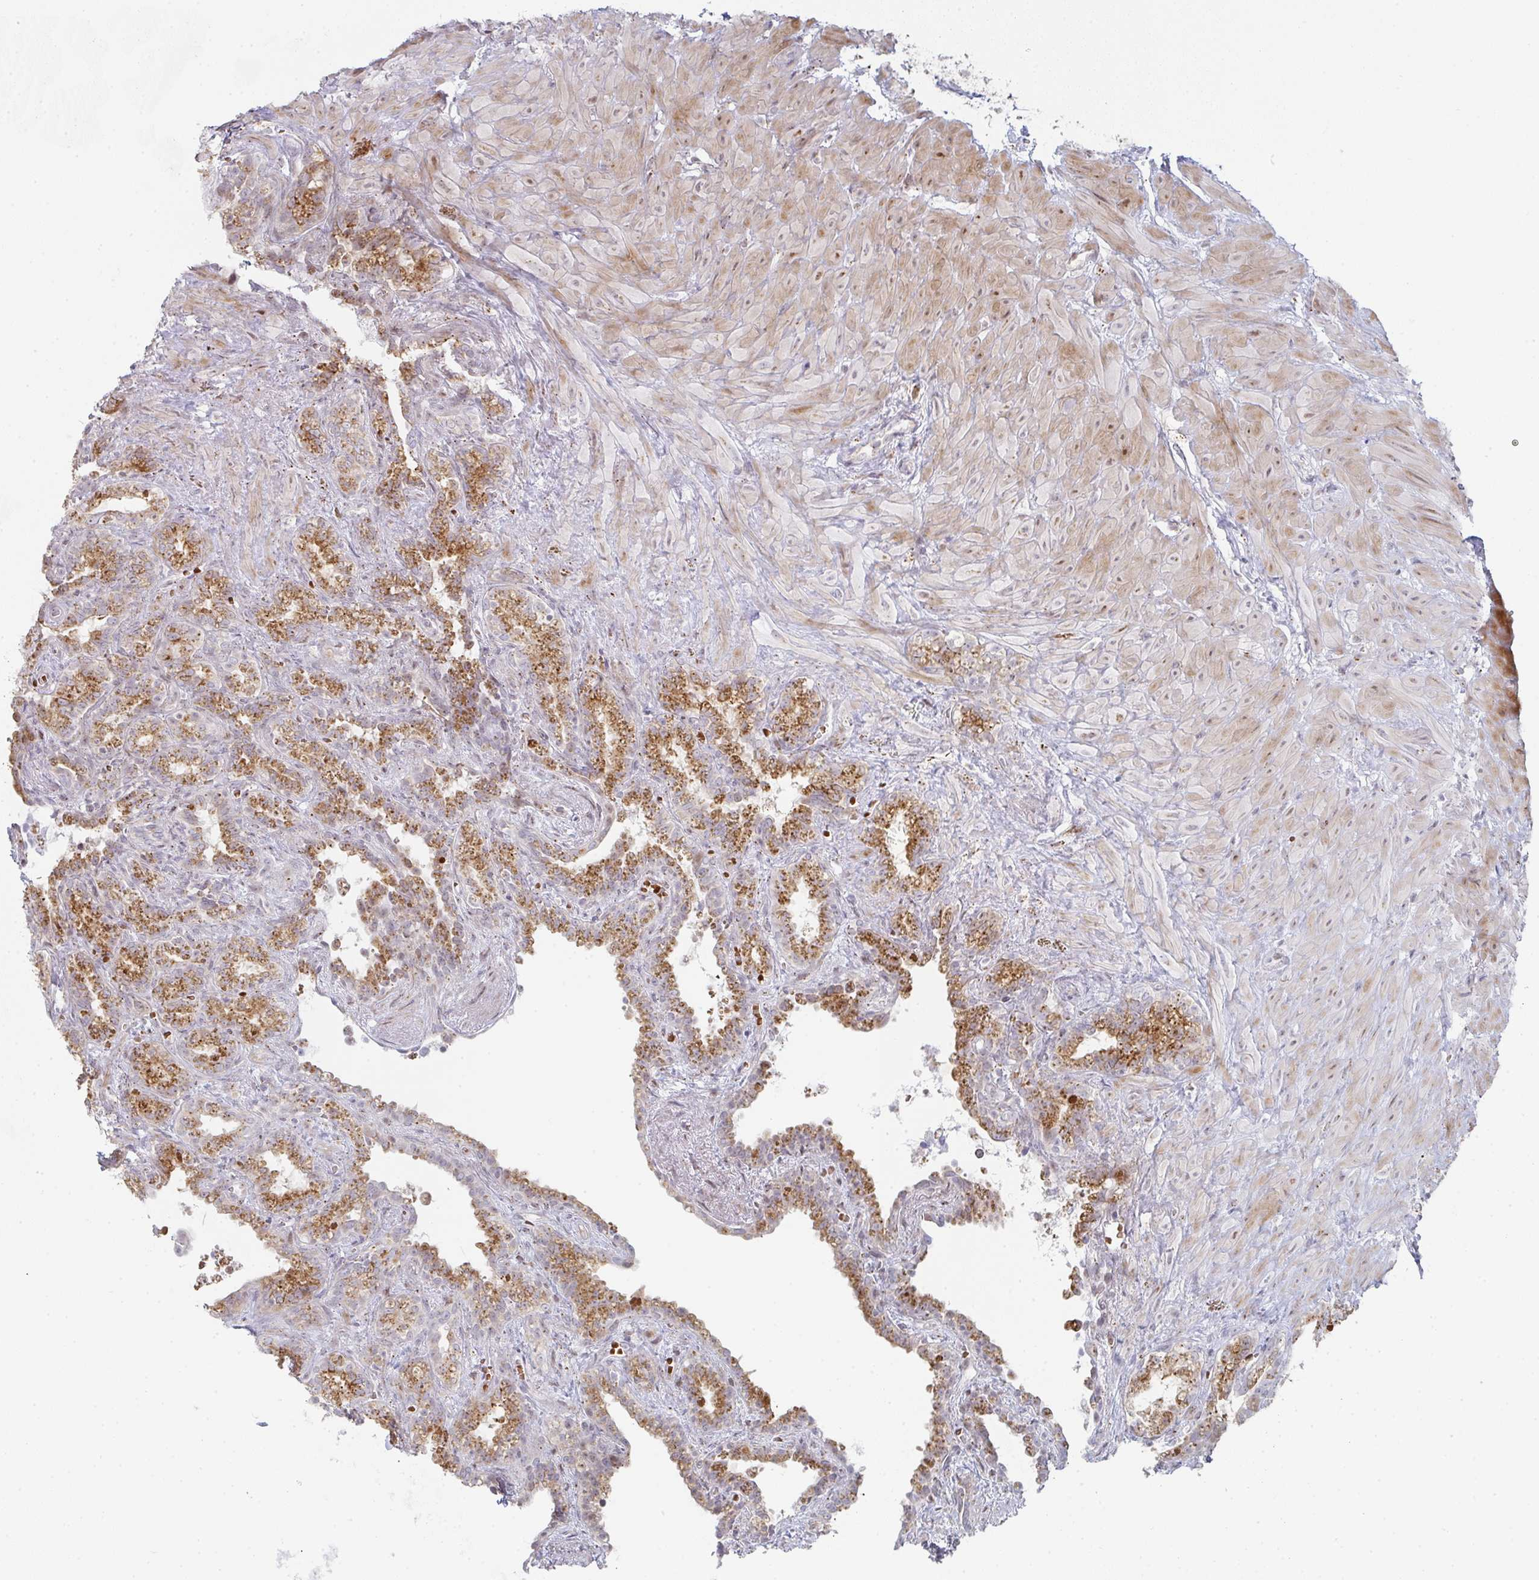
{"staining": {"intensity": "strong", "quantity": ">75%", "location": "cytoplasmic/membranous"}, "tissue": "seminal vesicle", "cell_type": "Glandular cells", "image_type": "normal", "snomed": [{"axis": "morphology", "description": "Normal tissue, NOS"}, {"axis": "topography", "description": "Seminal veicle"}], "caption": "Approximately >75% of glandular cells in unremarkable seminal vesicle demonstrate strong cytoplasmic/membranous protein staining as visualized by brown immunohistochemical staining.", "gene": "ZNF526", "patient": {"sex": "male", "age": 76}}